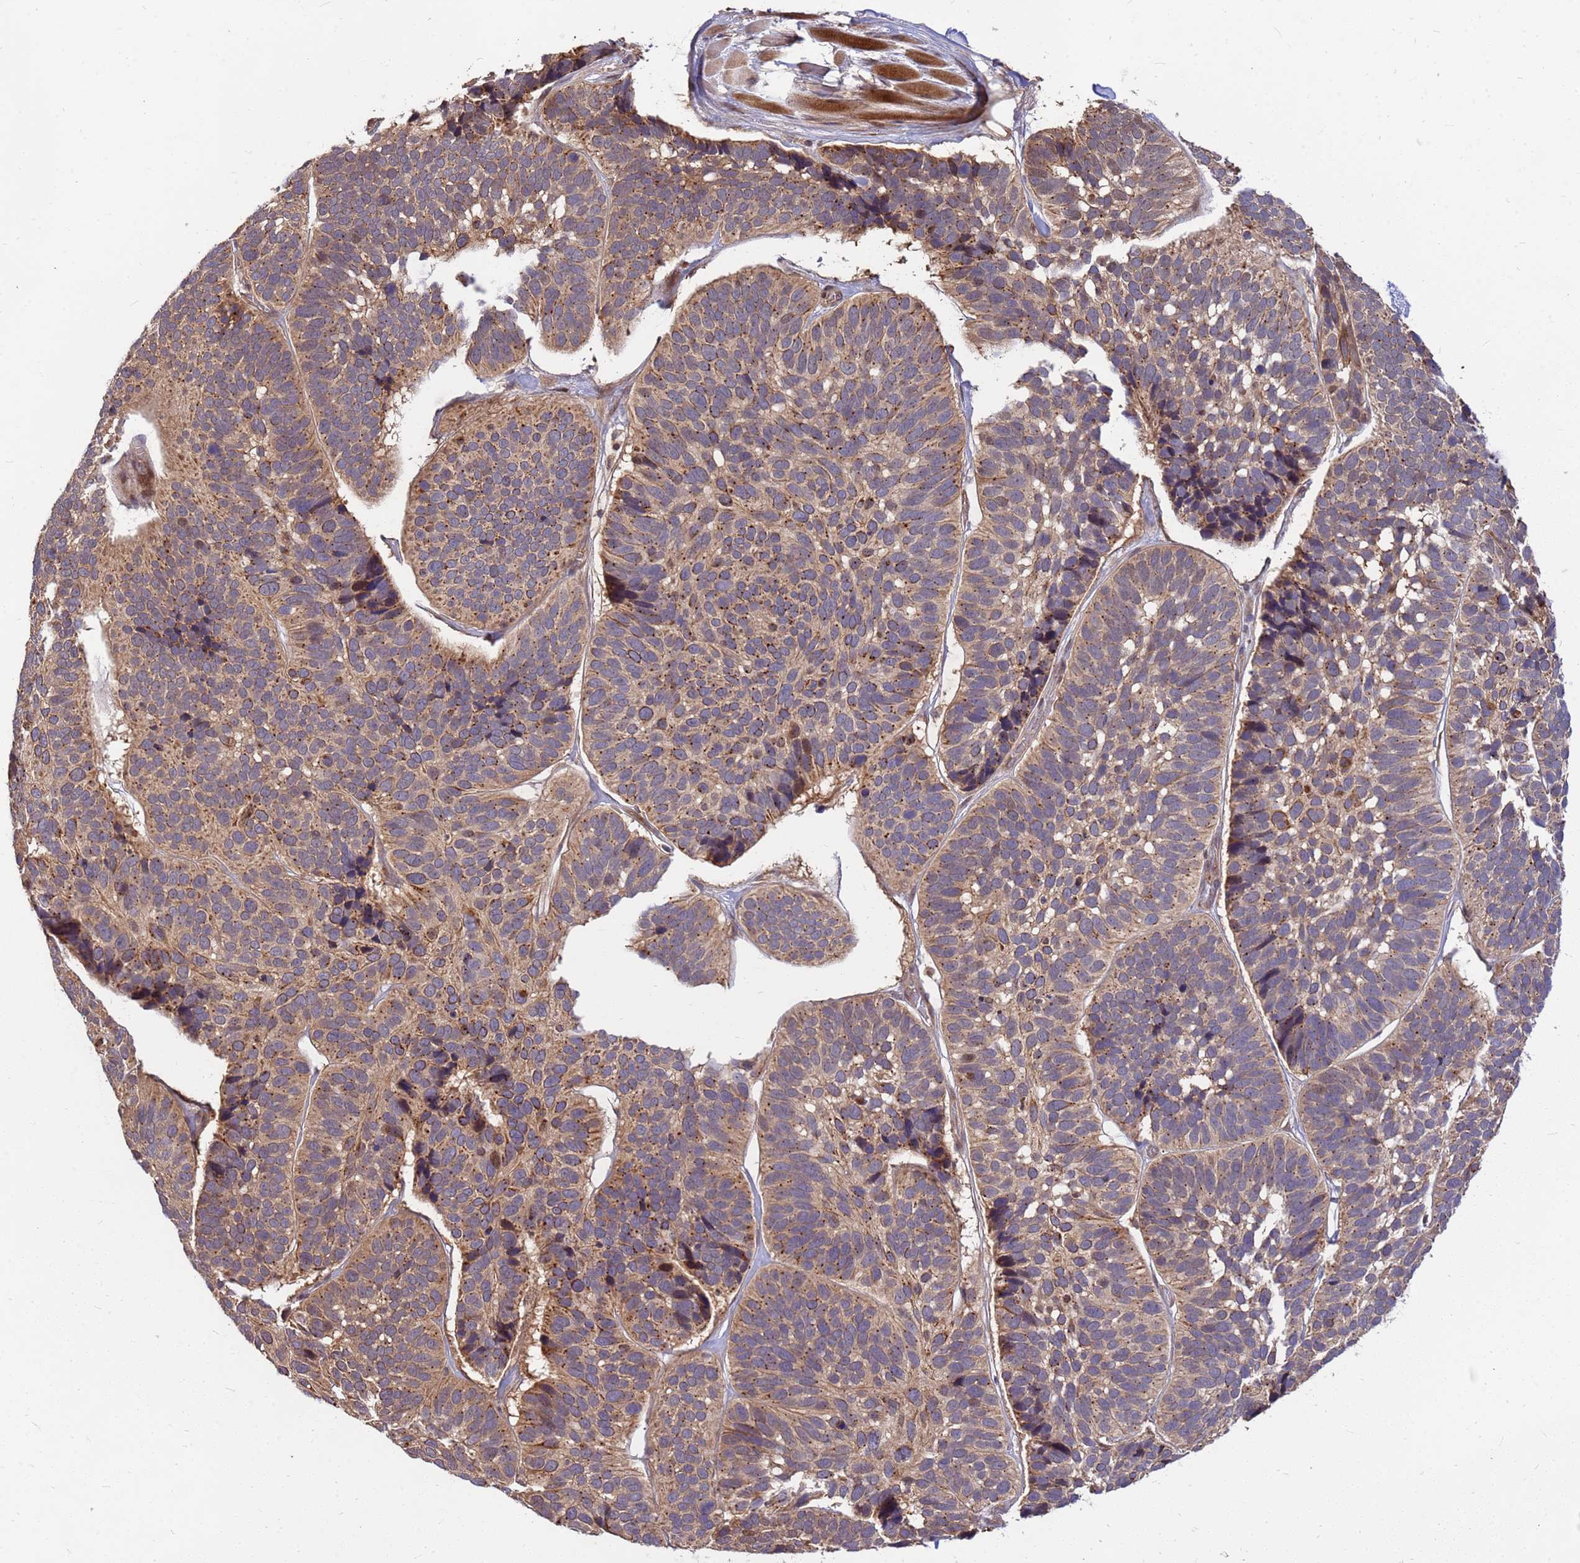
{"staining": {"intensity": "moderate", "quantity": ">75%", "location": "cytoplasmic/membranous"}, "tissue": "skin cancer", "cell_type": "Tumor cells", "image_type": "cancer", "snomed": [{"axis": "morphology", "description": "Basal cell carcinoma"}, {"axis": "topography", "description": "Skin"}], "caption": "Approximately >75% of tumor cells in skin basal cell carcinoma exhibit moderate cytoplasmic/membranous protein staining as visualized by brown immunohistochemical staining.", "gene": "DUS4L", "patient": {"sex": "male", "age": 62}}